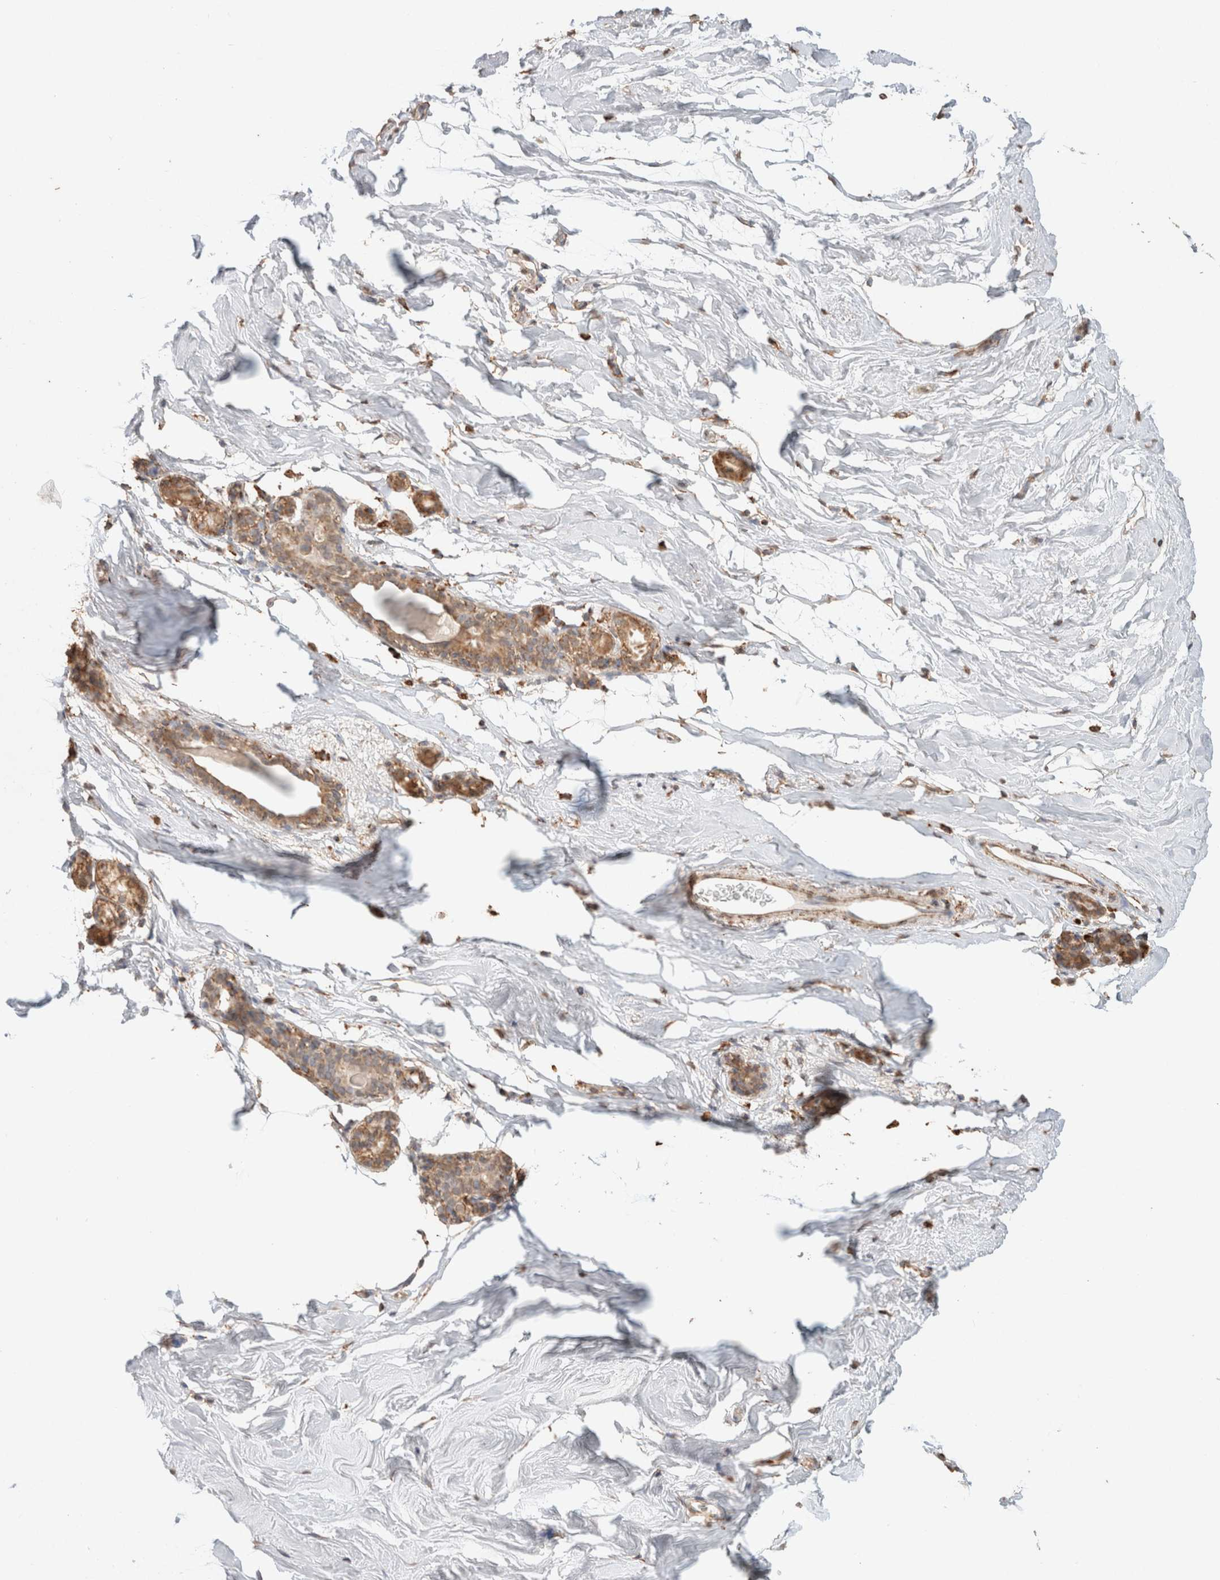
{"staining": {"intensity": "strong", "quantity": "<25%", "location": "cytoplasmic/membranous"}, "tissue": "breast", "cell_type": "Adipocytes", "image_type": "normal", "snomed": [{"axis": "morphology", "description": "Normal tissue, NOS"}, {"axis": "topography", "description": "Breast"}], "caption": "This histopathology image displays normal breast stained with immunohistochemistry to label a protein in brown. The cytoplasmic/membranous of adipocytes show strong positivity for the protein. Nuclei are counter-stained blue.", "gene": "SDC2", "patient": {"sex": "female", "age": 62}}